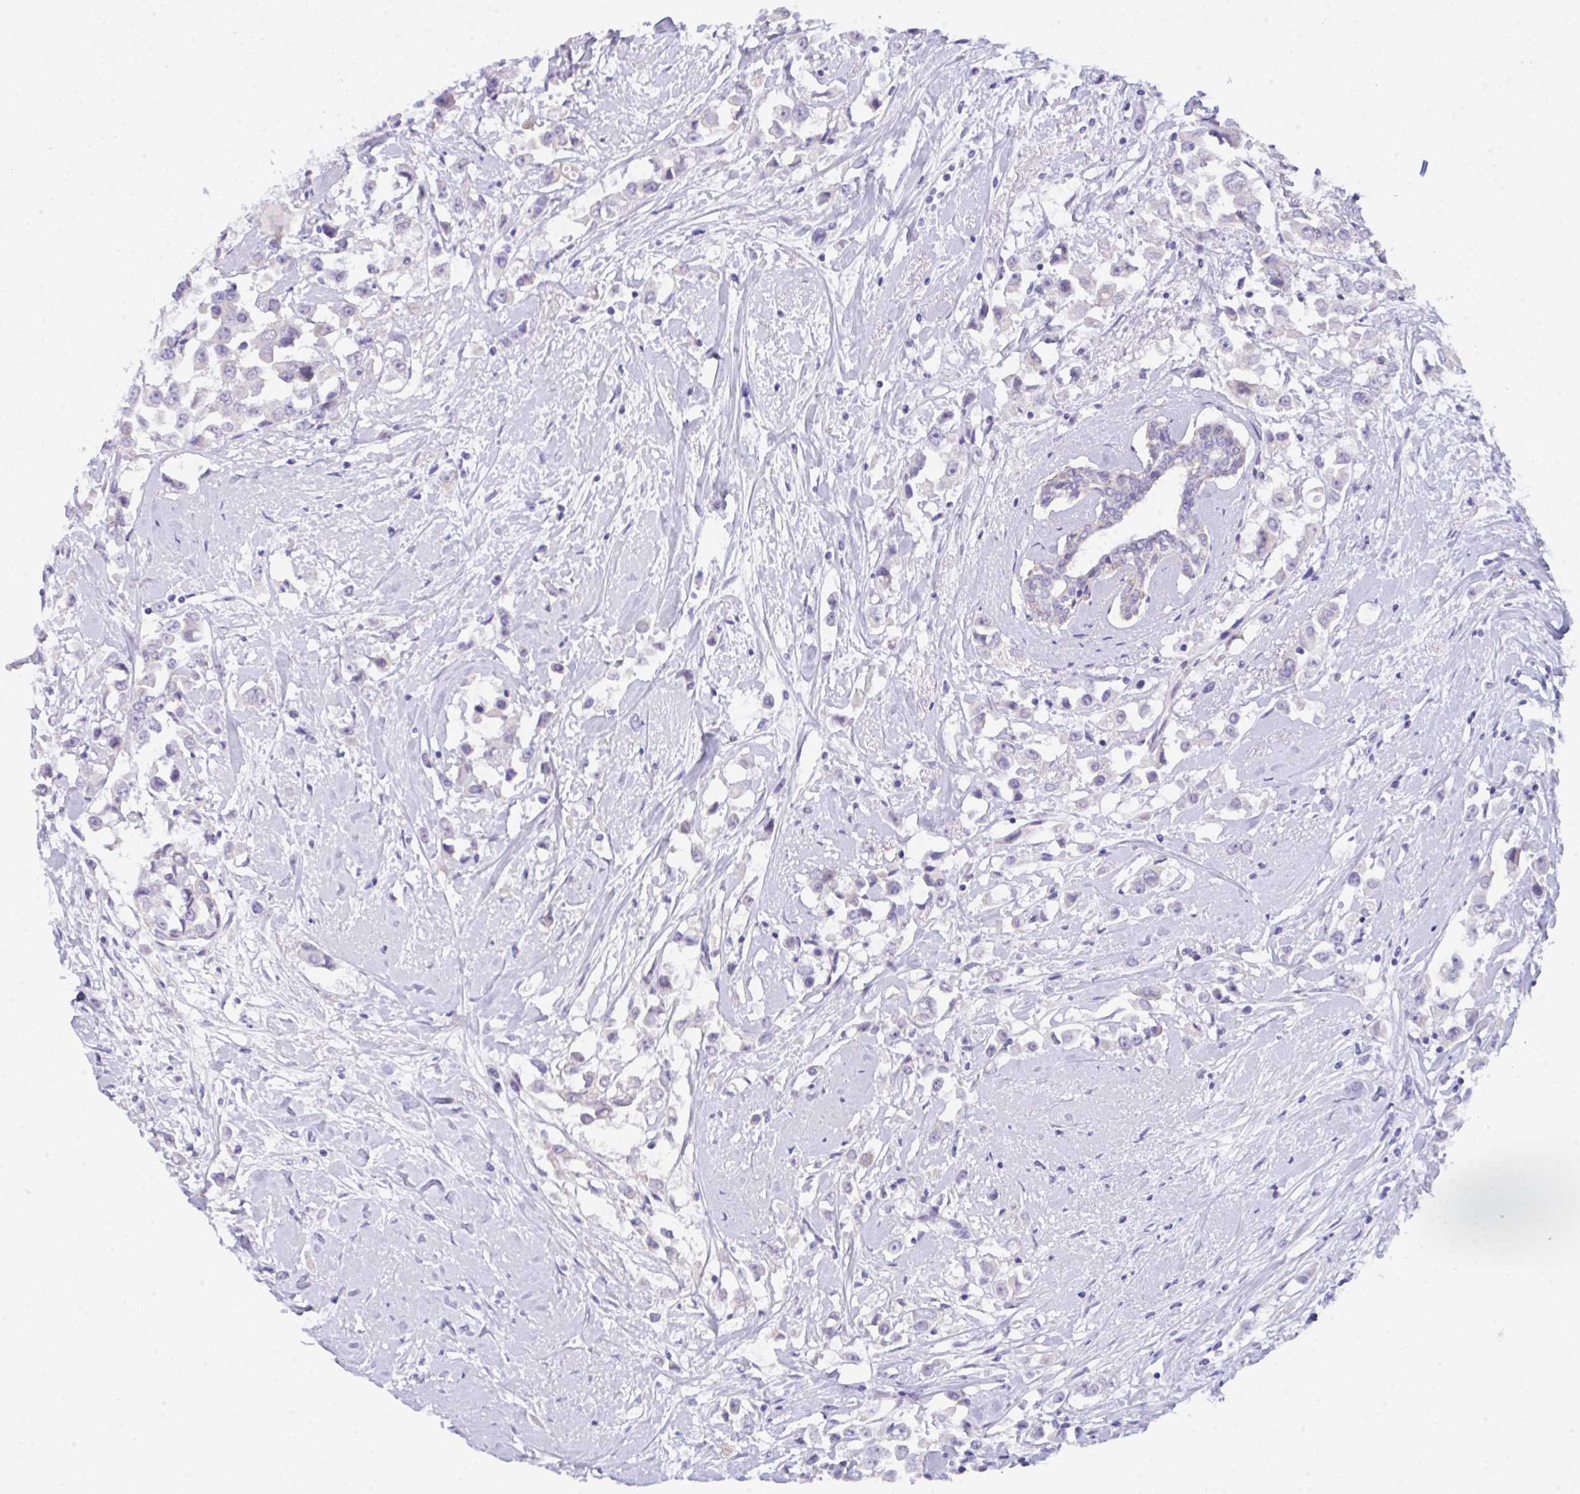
{"staining": {"intensity": "negative", "quantity": "none", "location": "none"}, "tissue": "breast cancer", "cell_type": "Tumor cells", "image_type": "cancer", "snomed": [{"axis": "morphology", "description": "Duct carcinoma"}, {"axis": "topography", "description": "Breast"}], "caption": "An immunohistochemistry micrograph of breast cancer is shown. There is no staining in tumor cells of breast cancer.", "gene": "CEP170B", "patient": {"sex": "female", "age": 61}}